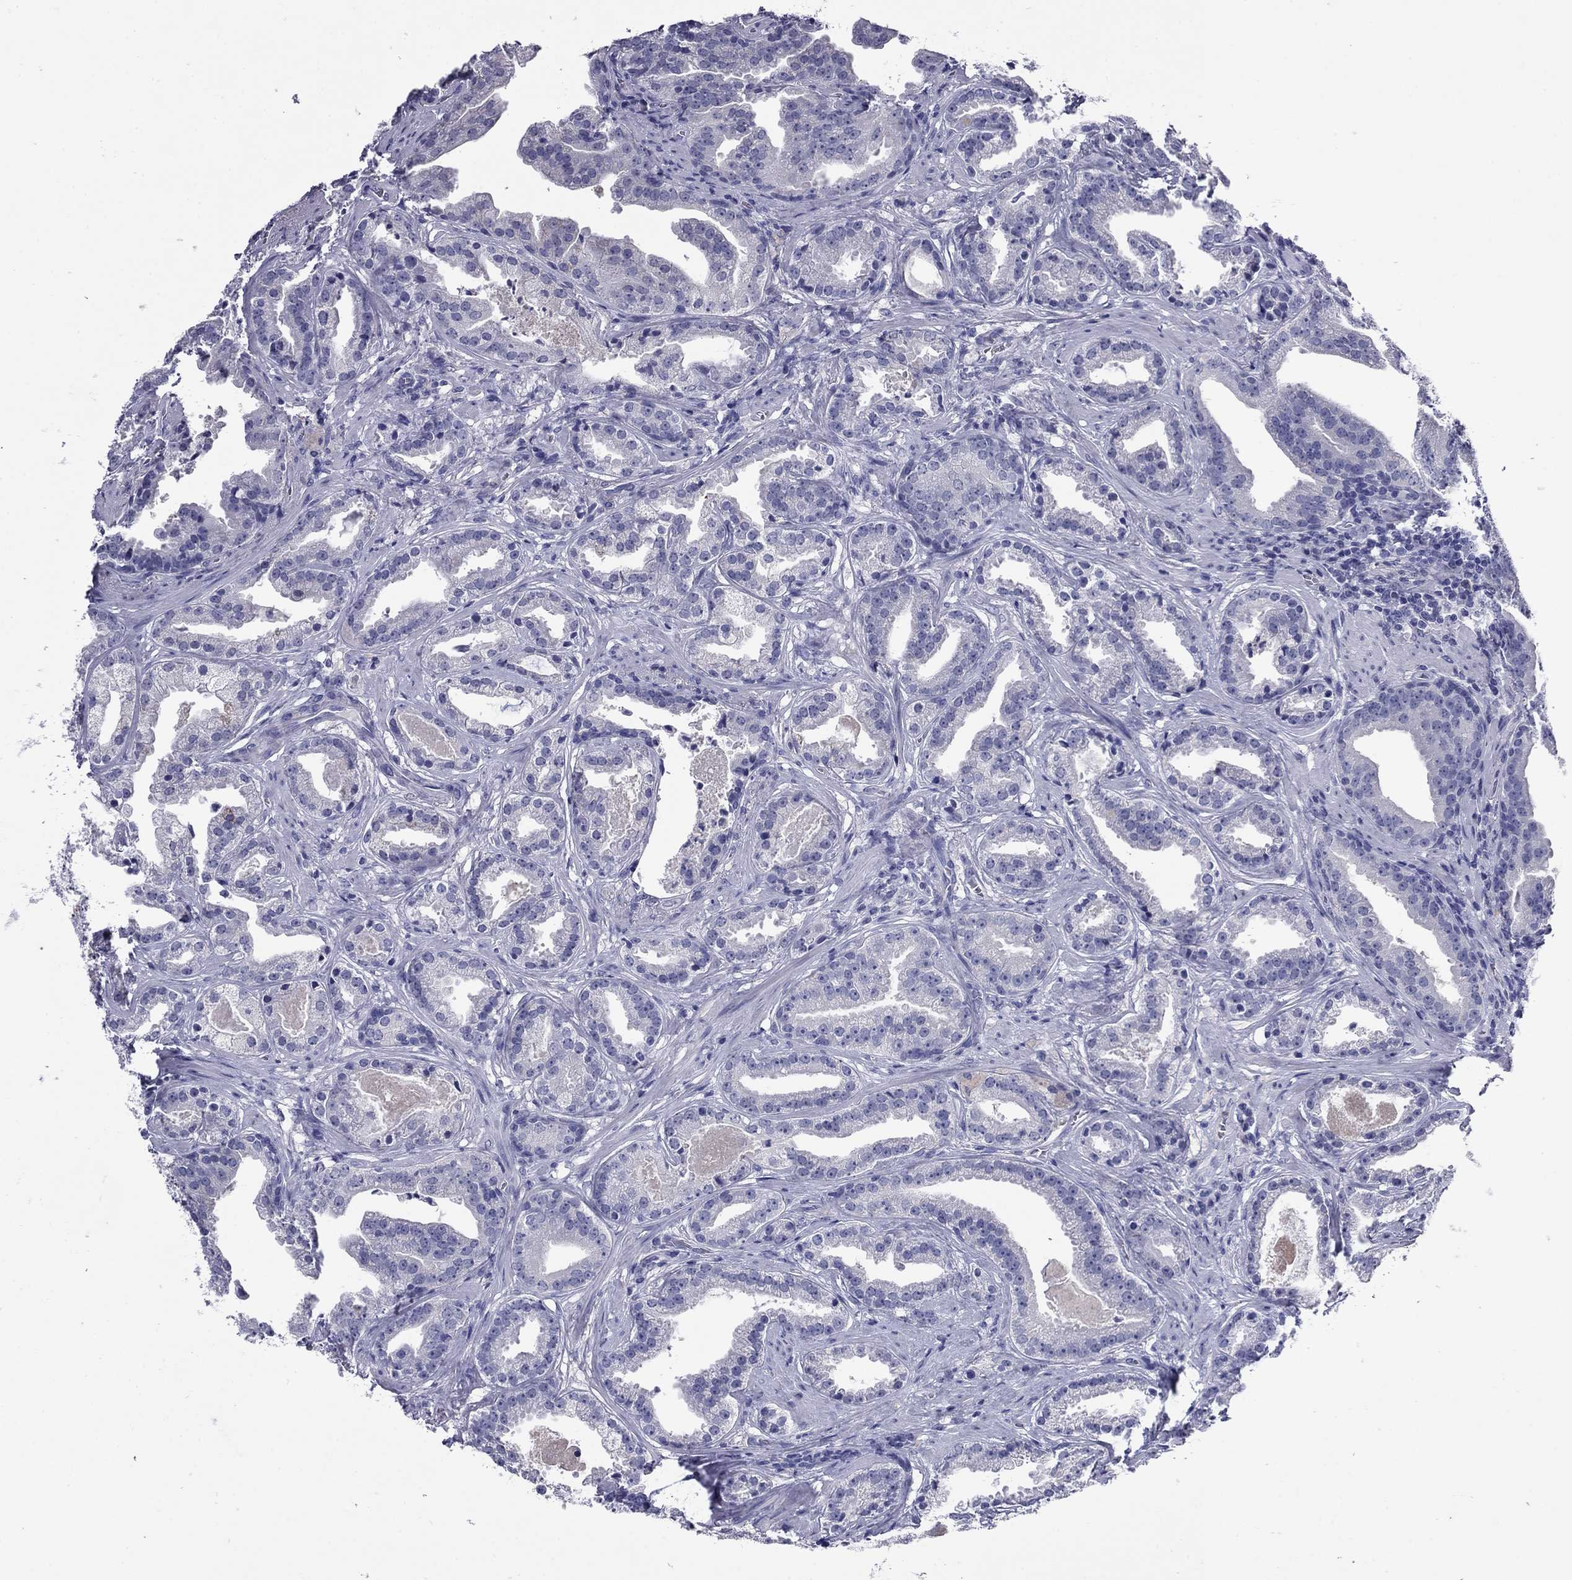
{"staining": {"intensity": "negative", "quantity": "none", "location": "none"}, "tissue": "prostate cancer", "cell_type": "Tumor cells", "image_type": "cancer", "snomed": [{"axis": "morphology", "description": "Adenocarcinoma, NOS"}, {"axis": "morphology", "description": "Adenocarcinoma, High grade"}, {"axis": "topography", "description": "Prostate"}], "caption": "A histopathology image of prostate cancer stained for a protein reveals no brown staining in tumor cells.", "gene": "CFAP119", "patient": {"sex": "male", "age": 64}}